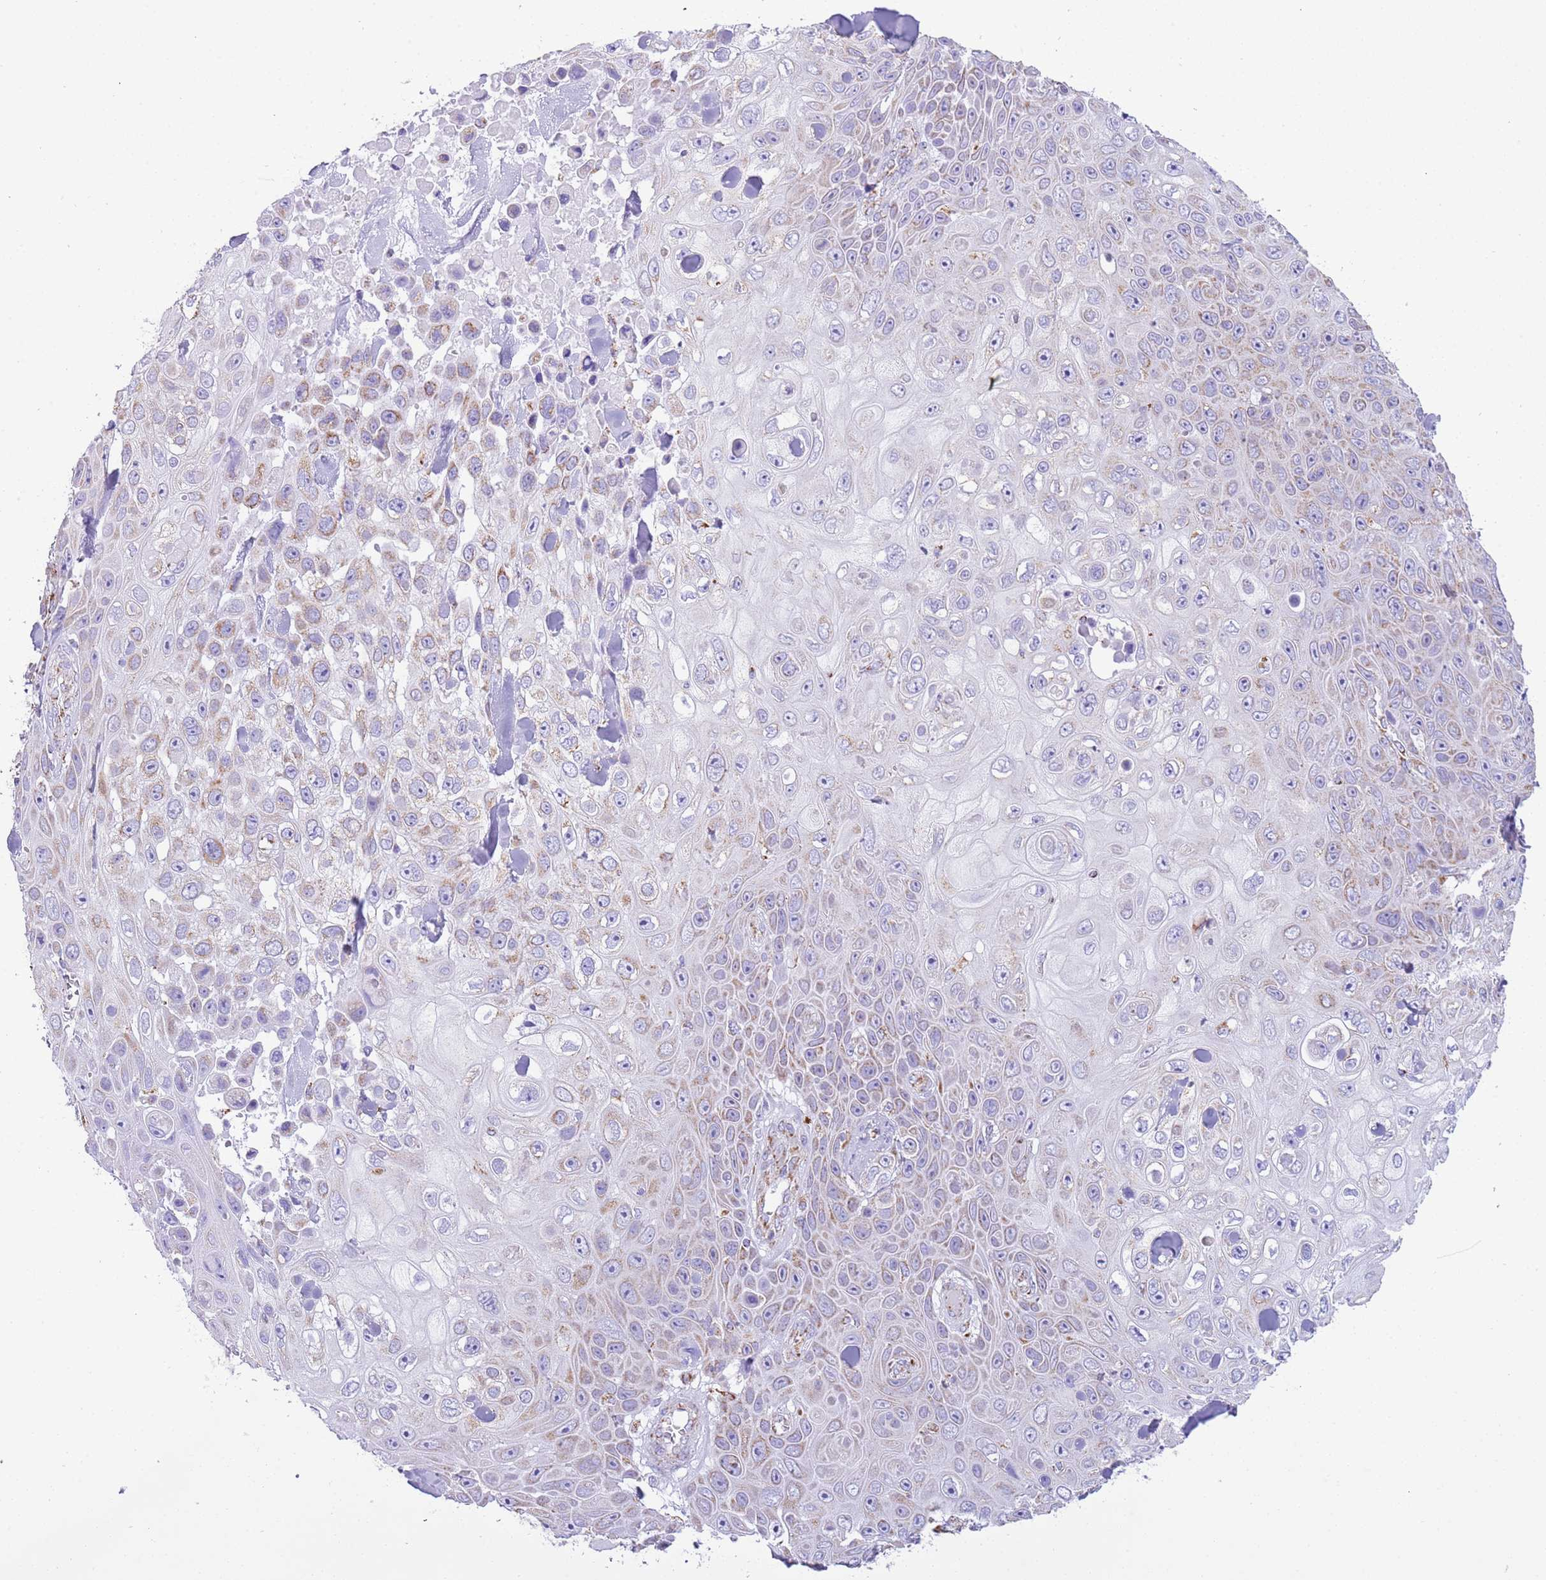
{"staining": {"intensity": "weak", "quantity": "<25%", "location": "cytoplasmic/membranous"}, "tissue": "skin cancer", "cell_type": "Tumor cells", "image_type": "cancer", "snomed": [{"axis": "morphology", "description": "Squamous cell carcinoma, NOS"}, {"axis": "topography", "description": "Skin"}], "caption": "Immunohistochemical staining of human skin cancer shows no significant expression in tumor cells. The staining is performed using DAB brown chromogen with nuclei counter-stained in using hematoxylin.", "gene": "SUCLG2", "patient": {"sex": "male", "age": 82}}